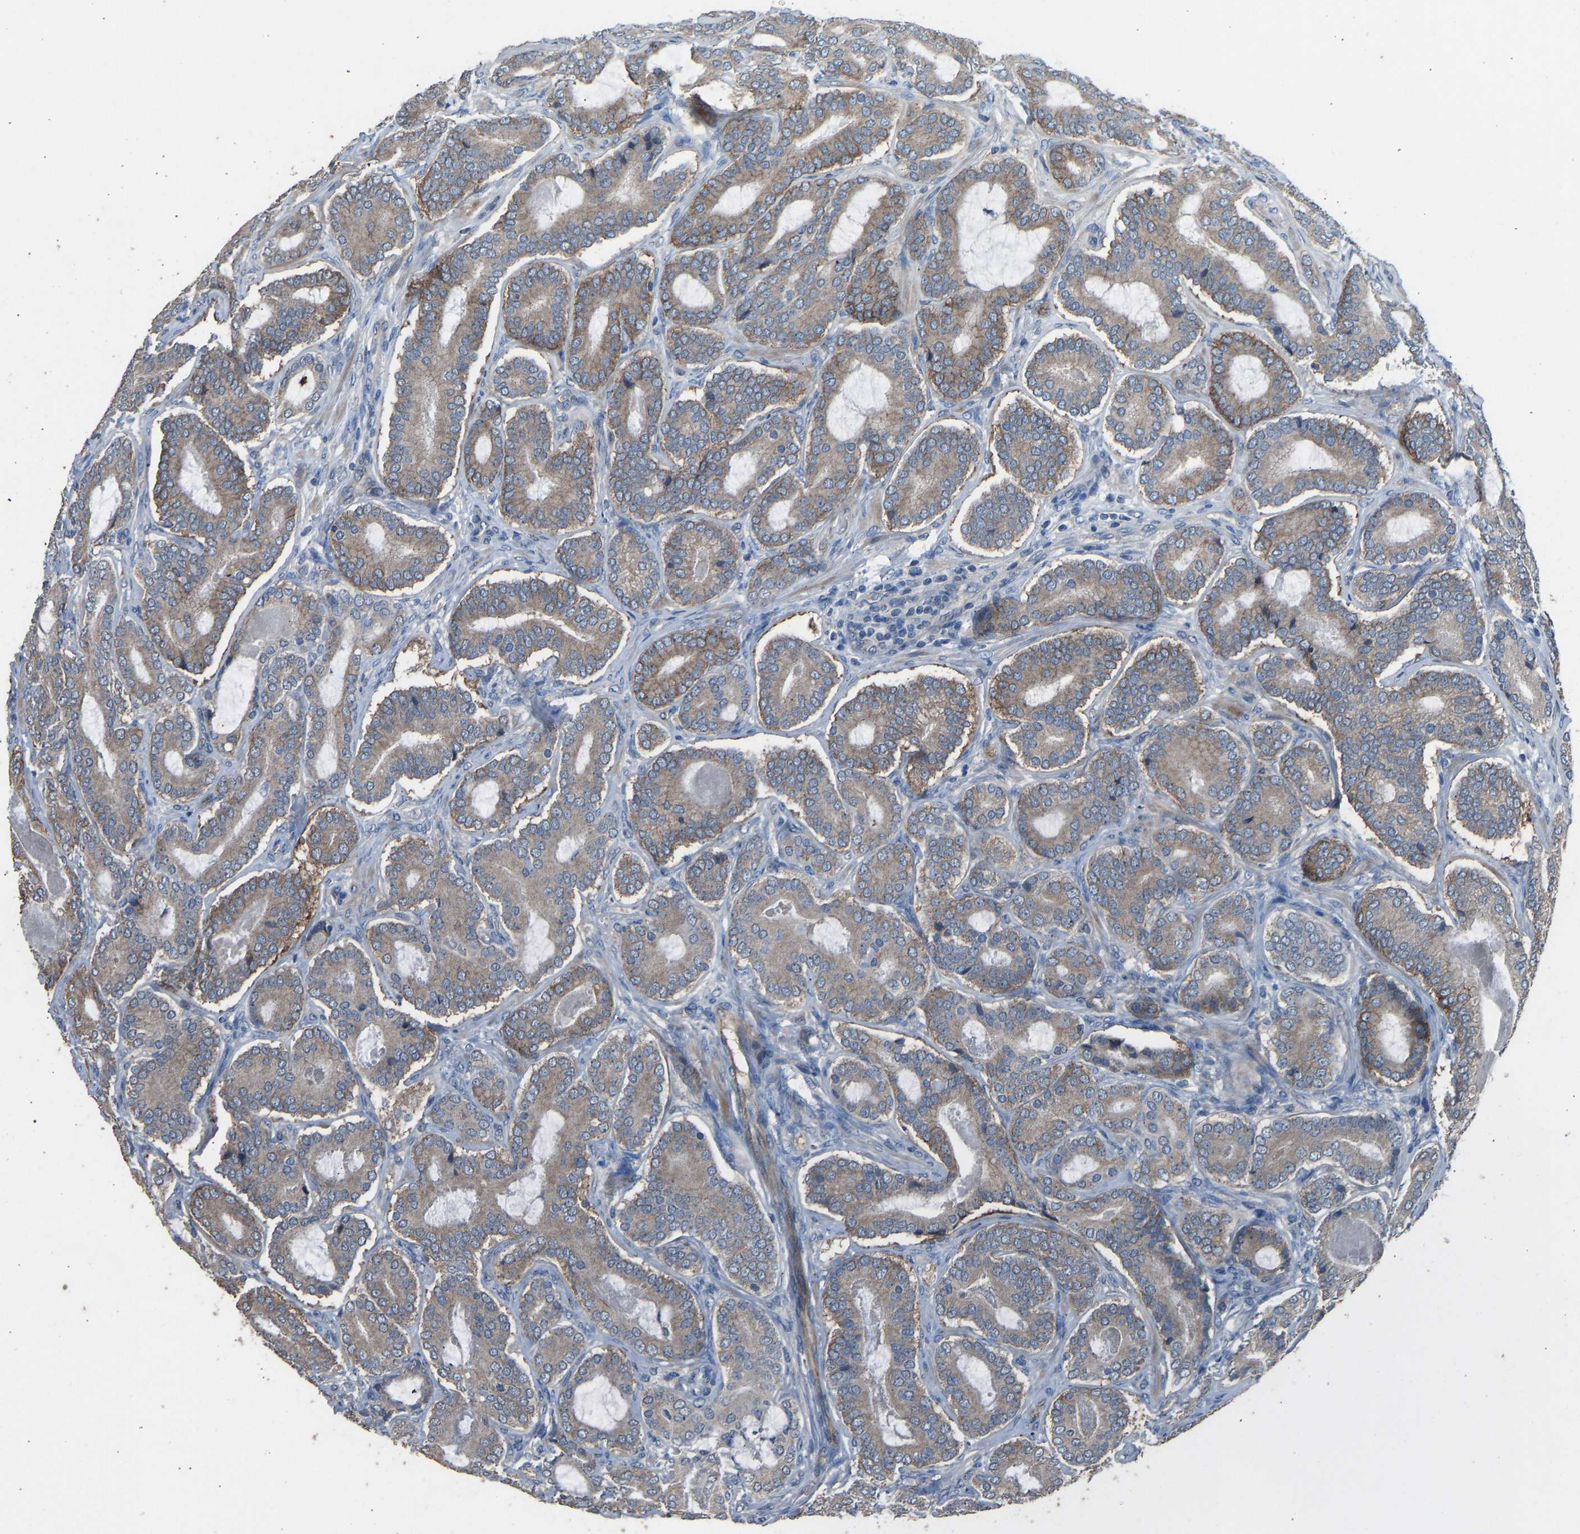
{"staining": {"intensity": "weak", "quantity": ">75%", "location": "cytoplasmic/membranous"}, "tissue": "prostate cancer", "cell_type": "Tumor cells", "image_type": "cancer", "snomed": [{"axis": "morphology", "description": "Adenocarcinoma, High grade"}, {"axis": "topography", "description": "Prostate"}], "caption": "This histopathology image displays high-grade adenocarcinoma (prostate) stained with immunohistochemistry (IHC) to label a protein in brown. The cytoplasmic/membranous of tumor cells show weak positivity for the protein. Nuclei are counter-stained blue.", "gene": "SLC43A1", "patient": {"sex": "male", "age": 60}}